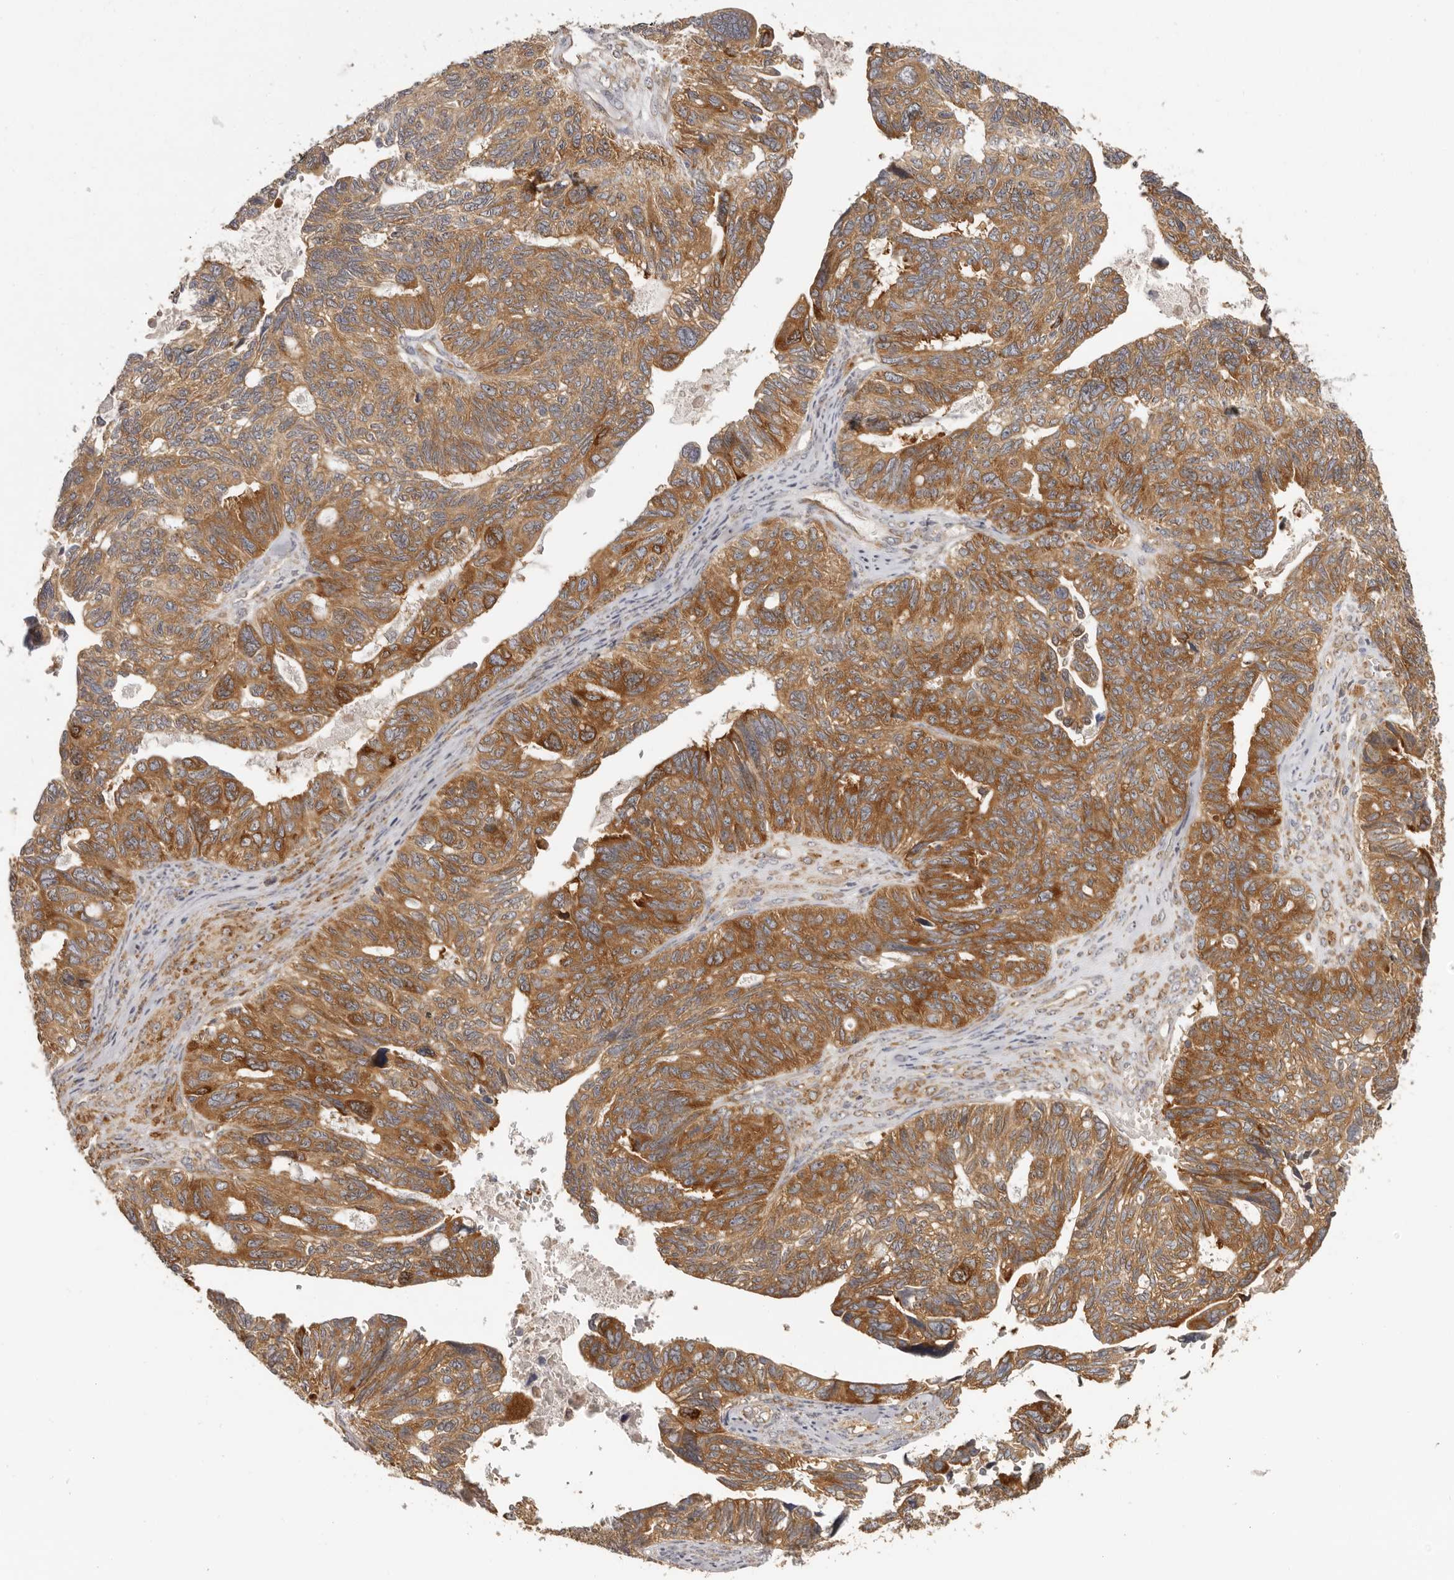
{"staining": {"intensity": "moderate", "quantity": ">75%", "location": "cytoplasmic/membranous"}, "tissue": "ovarian cancer", "cell_type": "Tumor cells", "image_type": "cancer", "snomed": [{"axis": "morphology", "description": "Cystadenocarcinoma, serous, NOS"}, {"axis": "topography", "description": "Ovary"}], "caption": "This is an image of immunohistochemistry (IHC) staining of ovarian cancer, which shows moderate expression in the cytoplasmic/membranous of tumor cells.", "gene": "EEF1E1", "patient": {"sex": "female", "age": 79}}